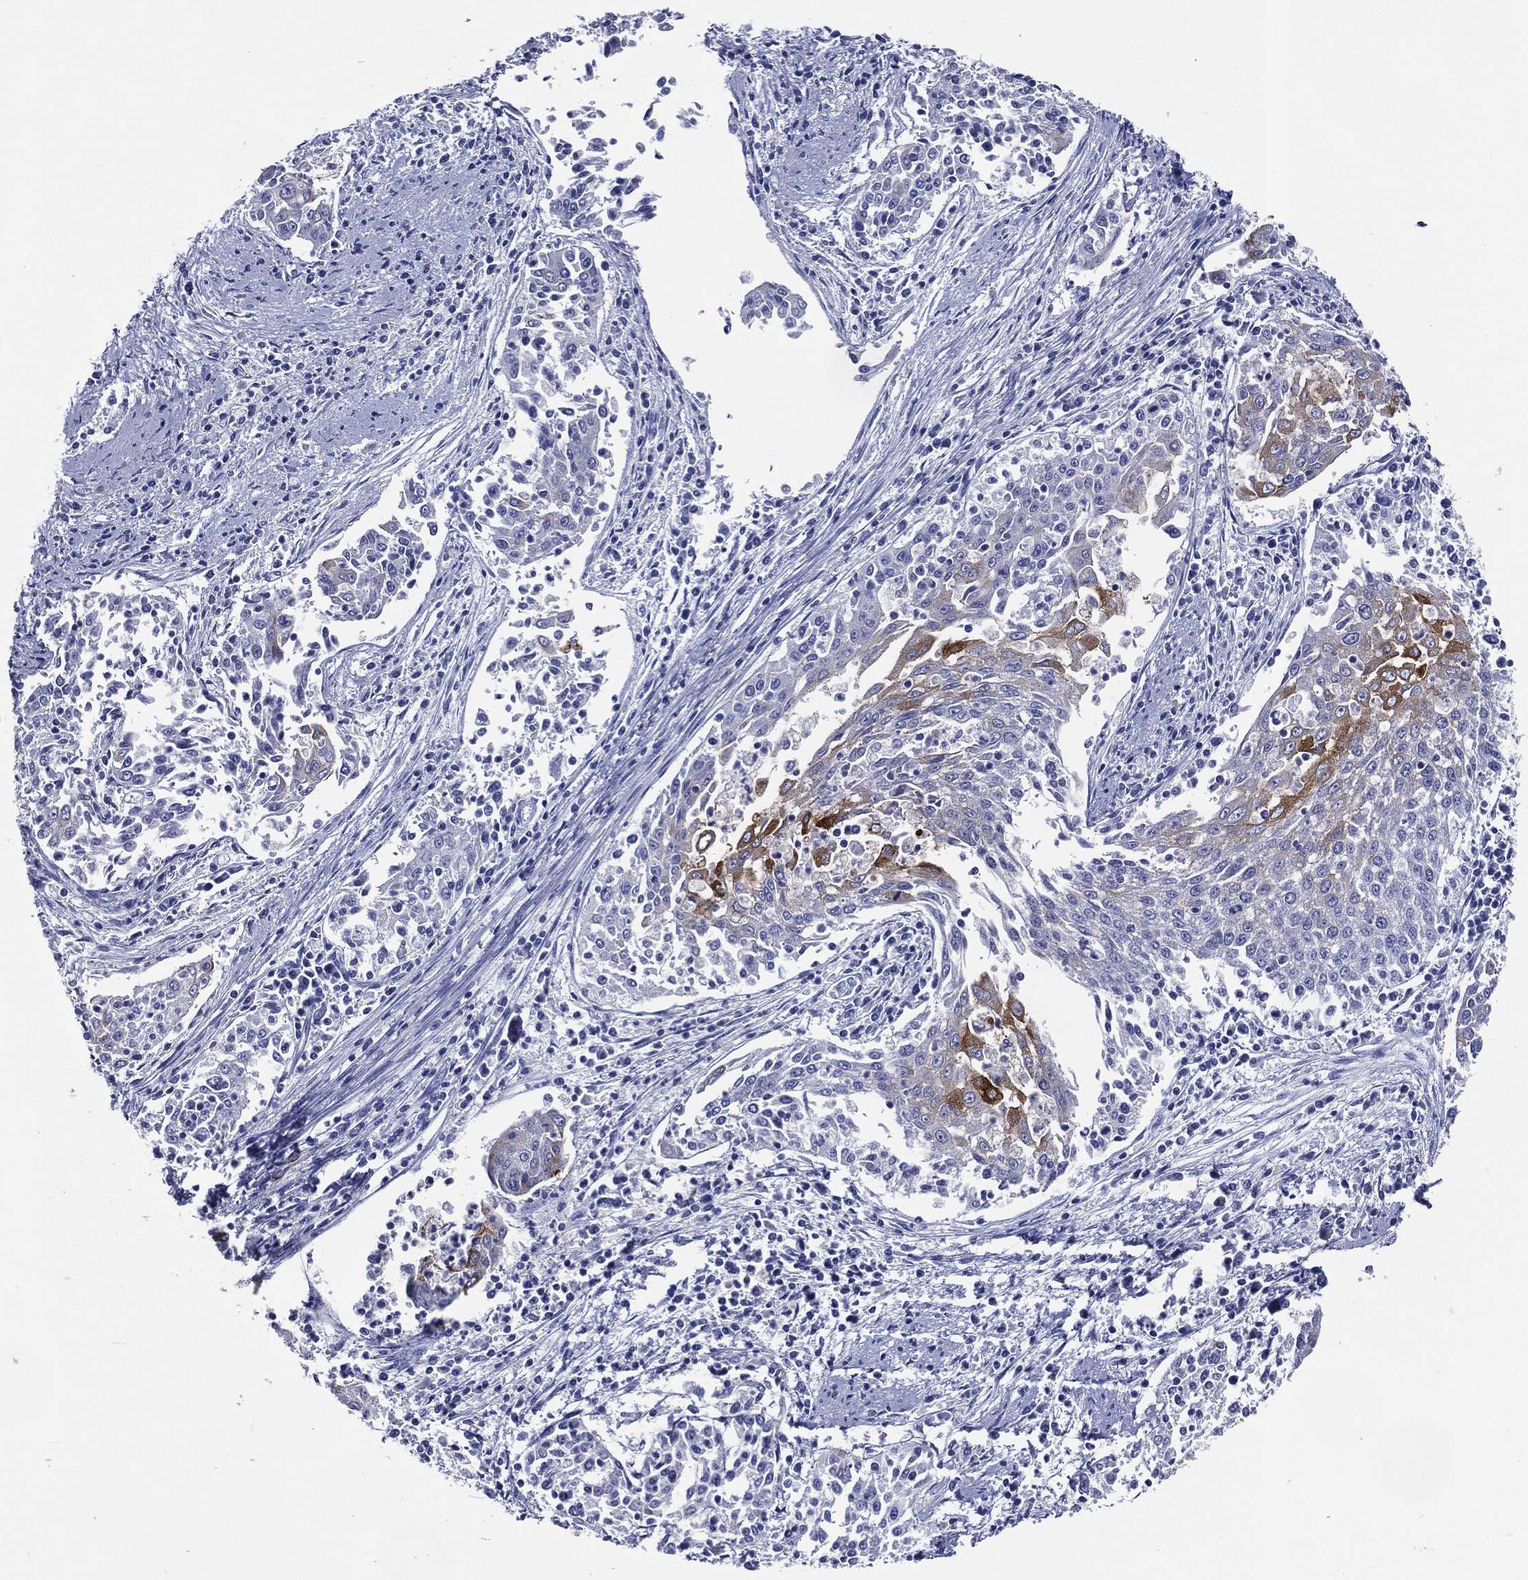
{"staining": {"intensity": "moderate", "quantity": "<25%", "location": "cytoplasmic/membranous"}, "tissue": "cervical cancer", "cell_type": "Tumor cells", "image_type": "cancer", "snomed": [{"axis": "morphology", "description": "Squamous cell carcinoma, NOS"}, {"axis": "topography", "description": "Cervix"}], "caption": "This micrograph displays immunohistochemistry staining of cervical squamous cell carcinoma, with low moderate cytoplasmic/membranous positivity in about <25% of tumor cells.", "gene": "ACE2", "patient": {"sex": "female", "age": 41}}